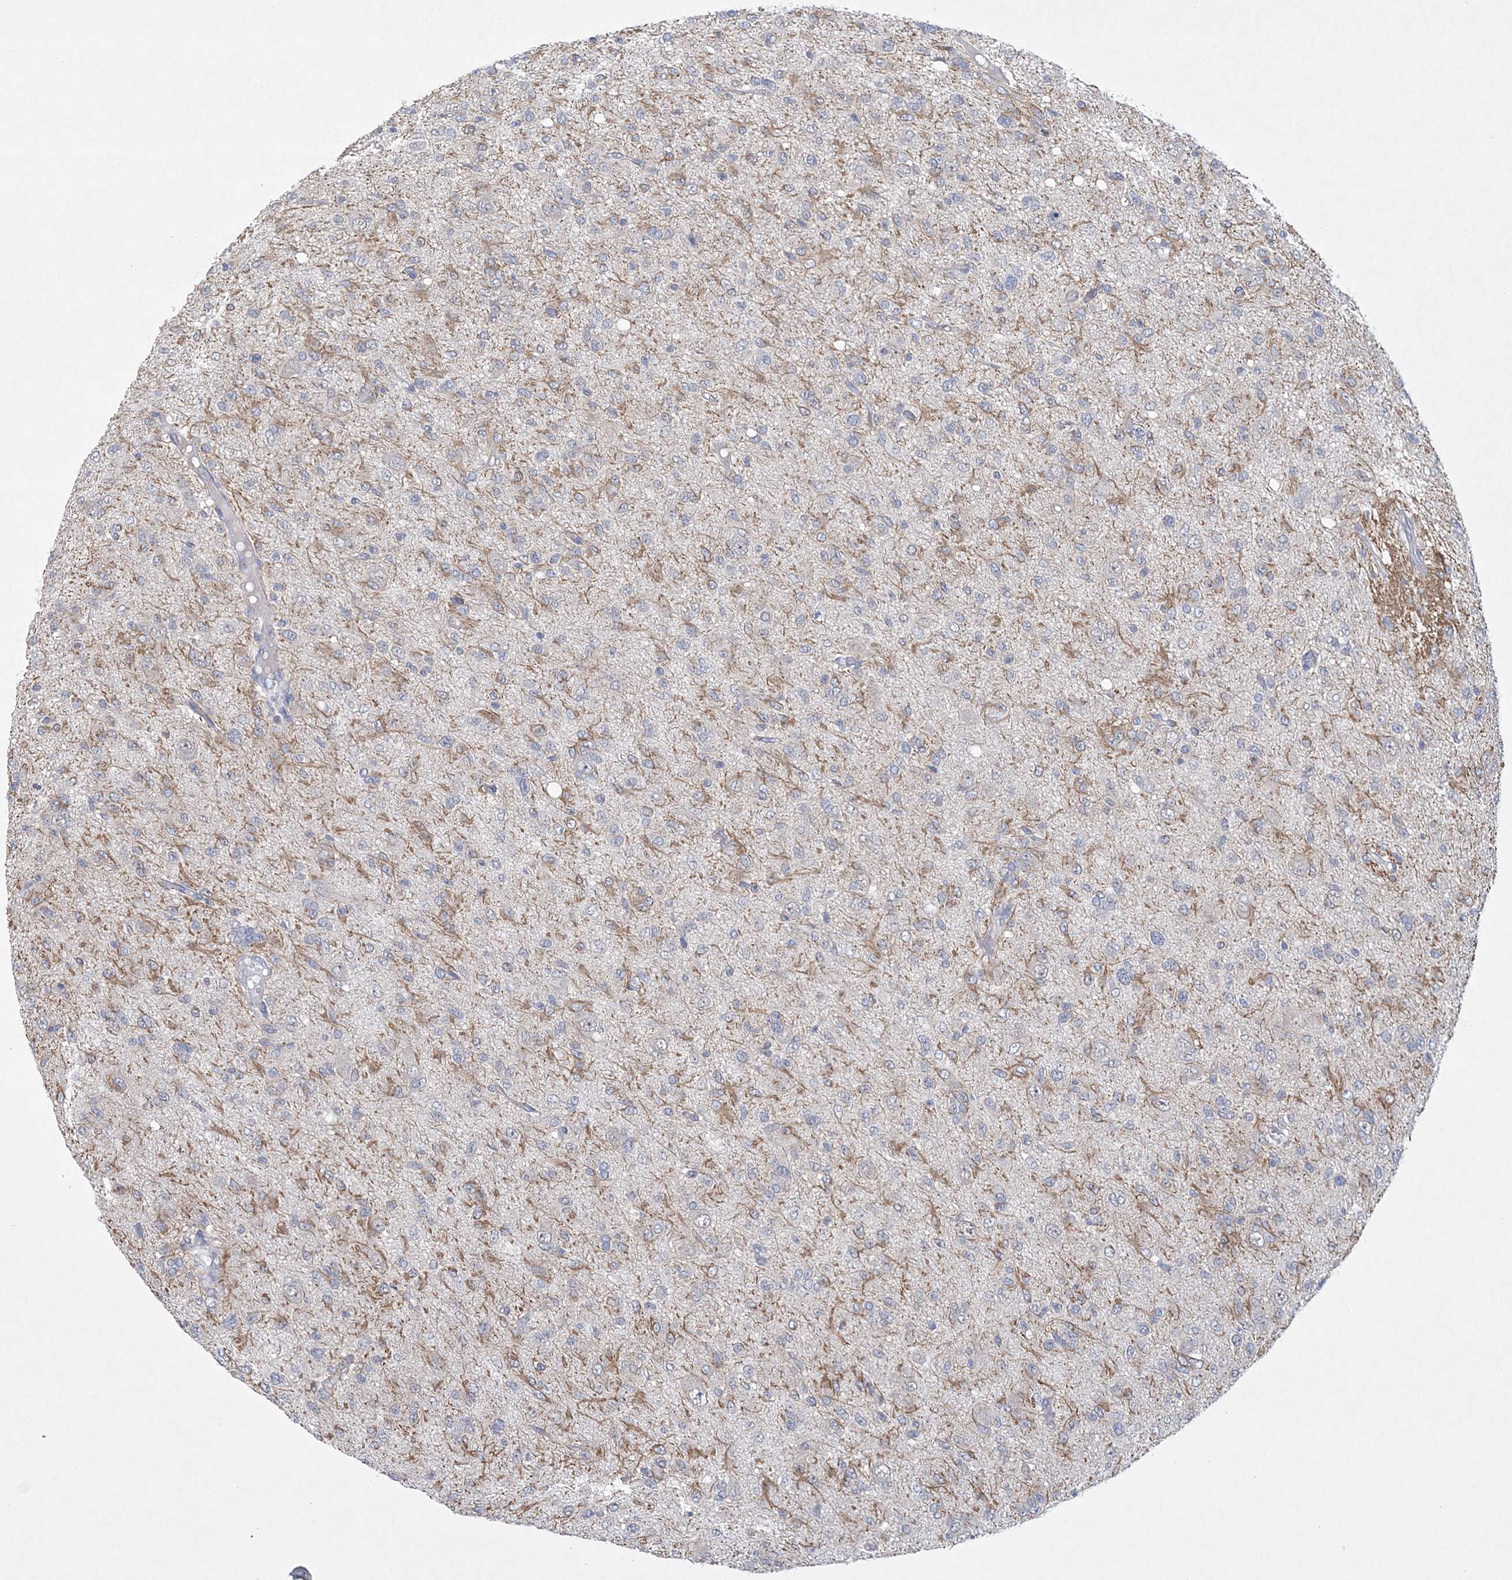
{"staining": {"intensity": "negative", "quantity": "none", "location": "none"}, "tissue": "glioma", "cell_type": "Tumor cells", "image_type": "cancer", "snomed": [{"axis": "morphology", "description": "Glioma, malignant, High grade"}, {"axis": "topography", "description": "Brain"}], "caption": "Histopathology image shows no significant protein positivity in tumor cells of malignant high-grade glioma. (Immunohistochemistry, brightfield microscopy, high magnification).", "gene": "DPCD", "patient": {"sex": "female", "age": 59}}